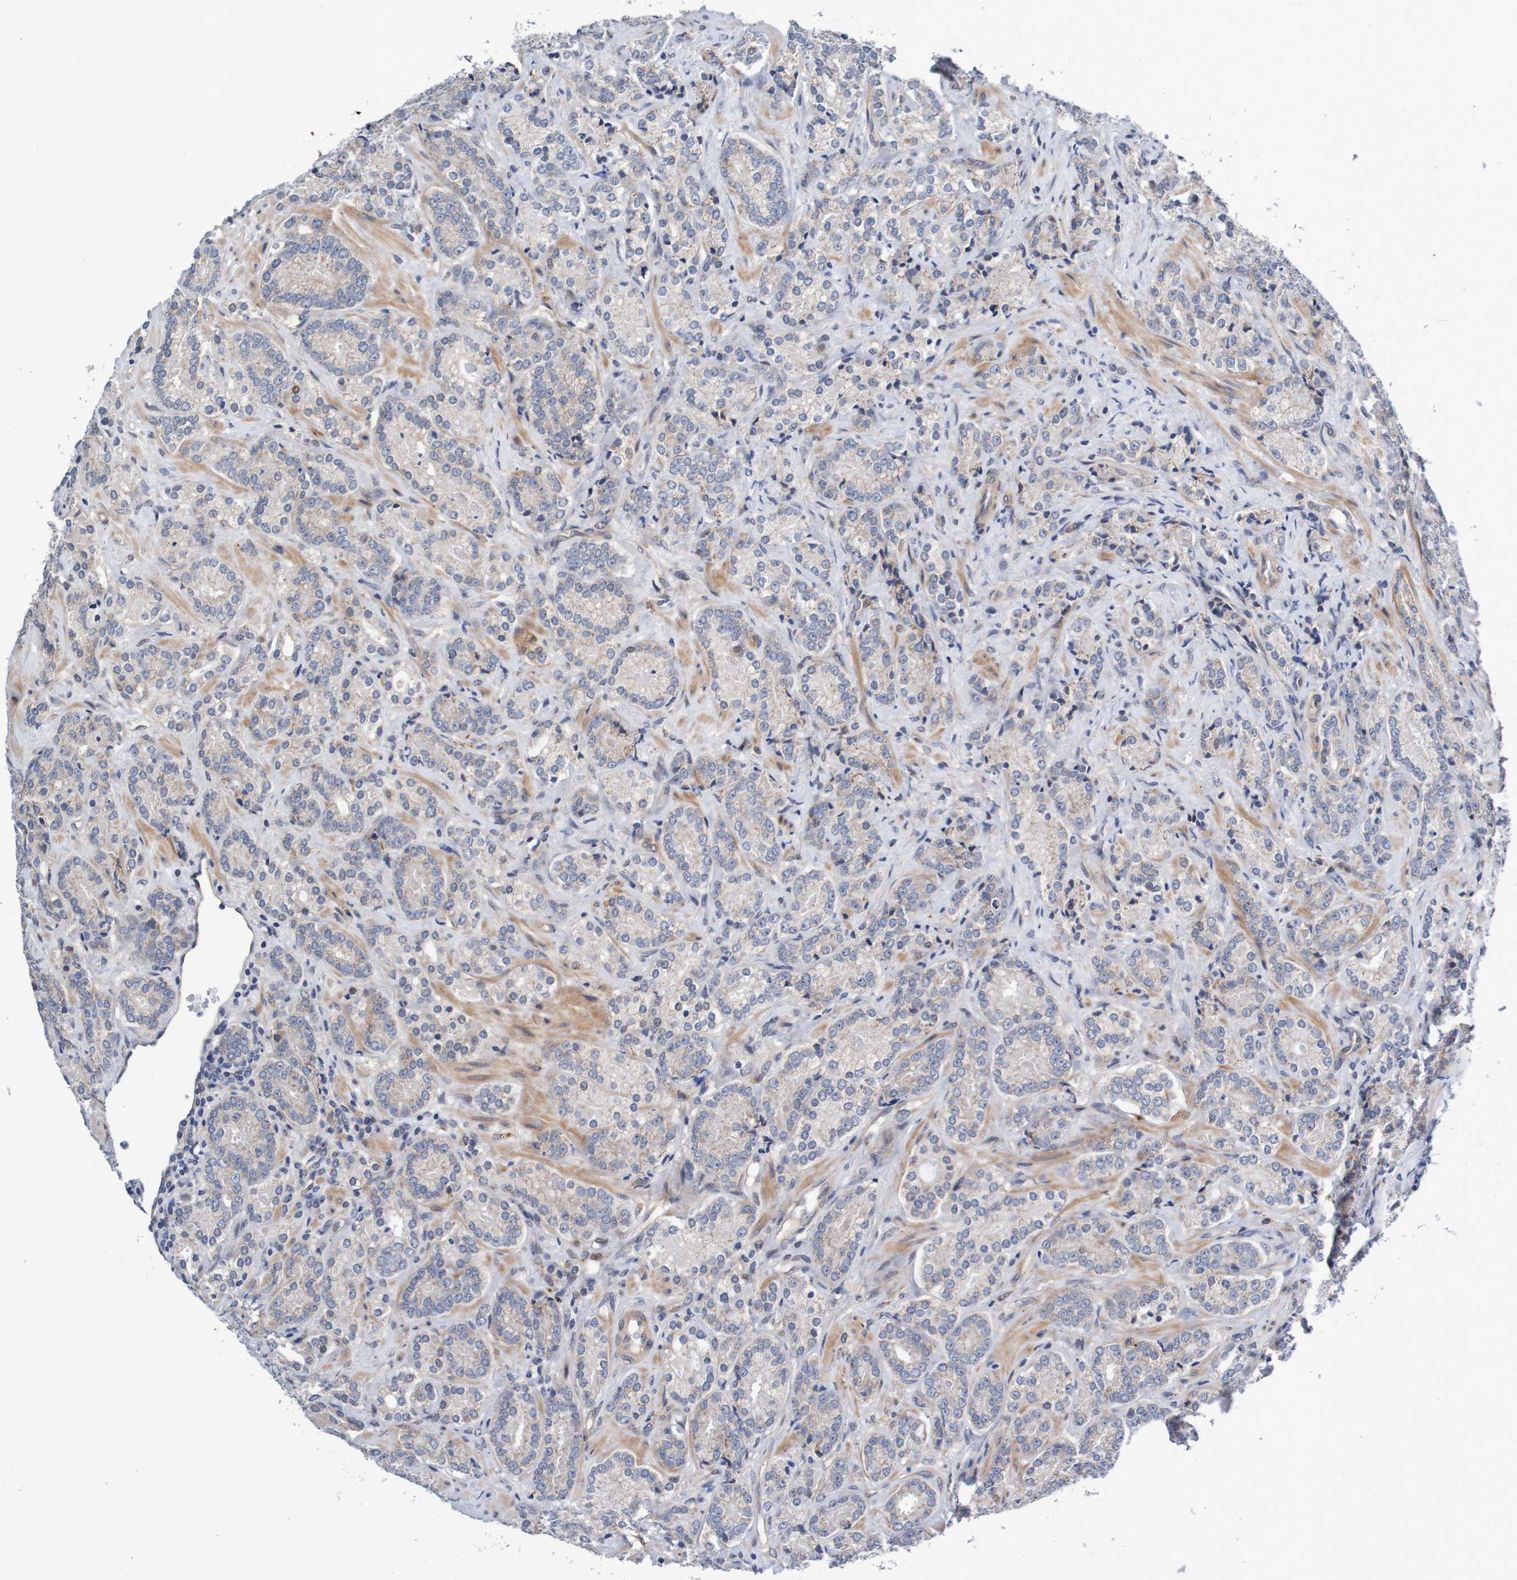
{"staining": {"intensity": "negative", "quantity": "none", "location": "none"}, "tissue": "prostate cancer", "cell_type": "Tumor cells", "image_type": "cancer", "snomed": [{"axis": "morphology", "description": "Adenocarcinoma, High grade"}, {"axis": "topography", "description": "Prostate"}], "caption": "Tumor cells show no significant protein positivity in prostate cancer.", "gene": "CPED1", "patient": {"sex": "male", "age": 61}}